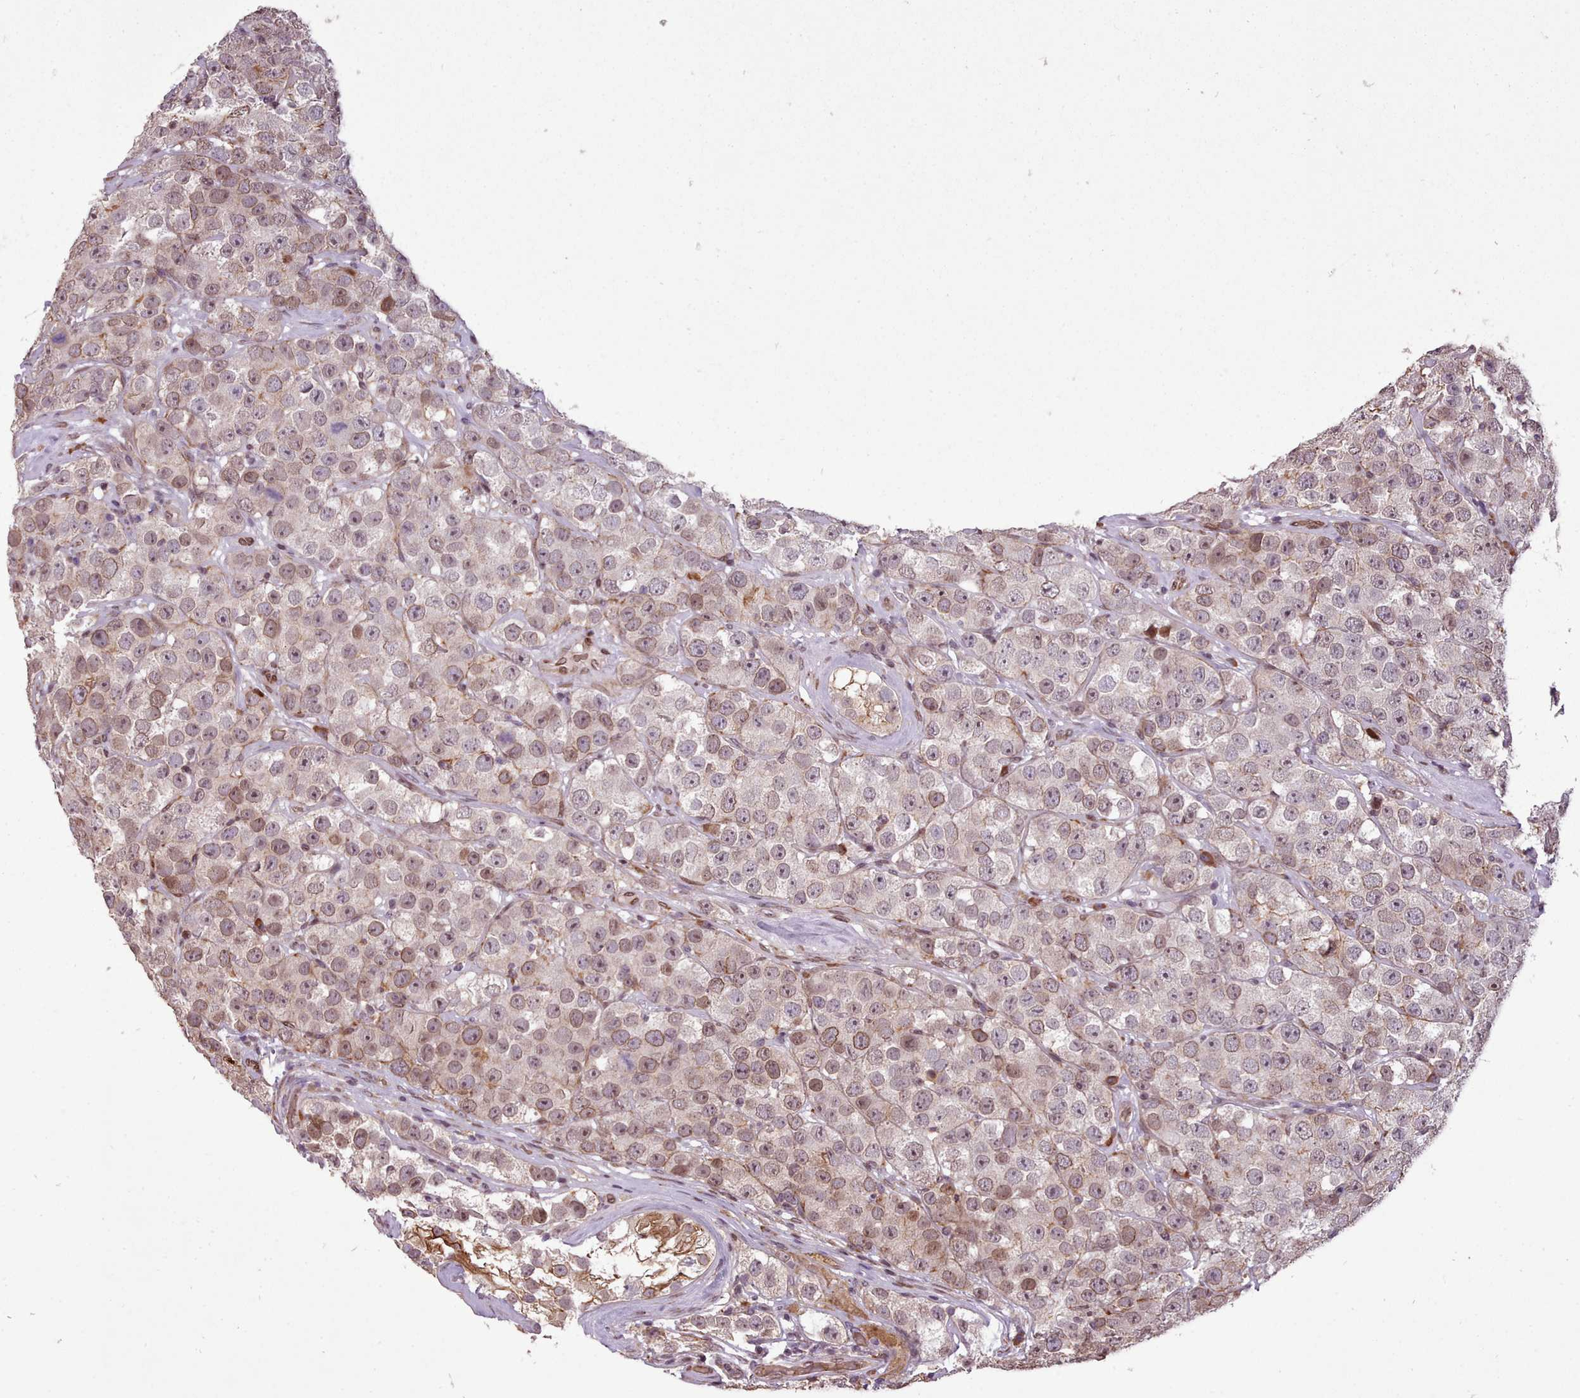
{"staining": {"intensity": "weak", "quantity": ">75%", "location": "cytoplasmic/membranous,nuclear"}, "tissue": "testis cancer", "cell_type": "Tumor cells", "image_type": "cancer", "snomed": [{"axis": "morphology", "description": "Seminoma, NOS"}, {"axis": "topography", "description": "Testis"}], "caption": "Testis seminoma was stained to show a protein in brown. There is low levels of weak cytoplasmic/membranous and nuclear positivity in approximately >75% of tumor cells.", "gene": "CABP1", "patient": {"sex": "male", "age": 28}}